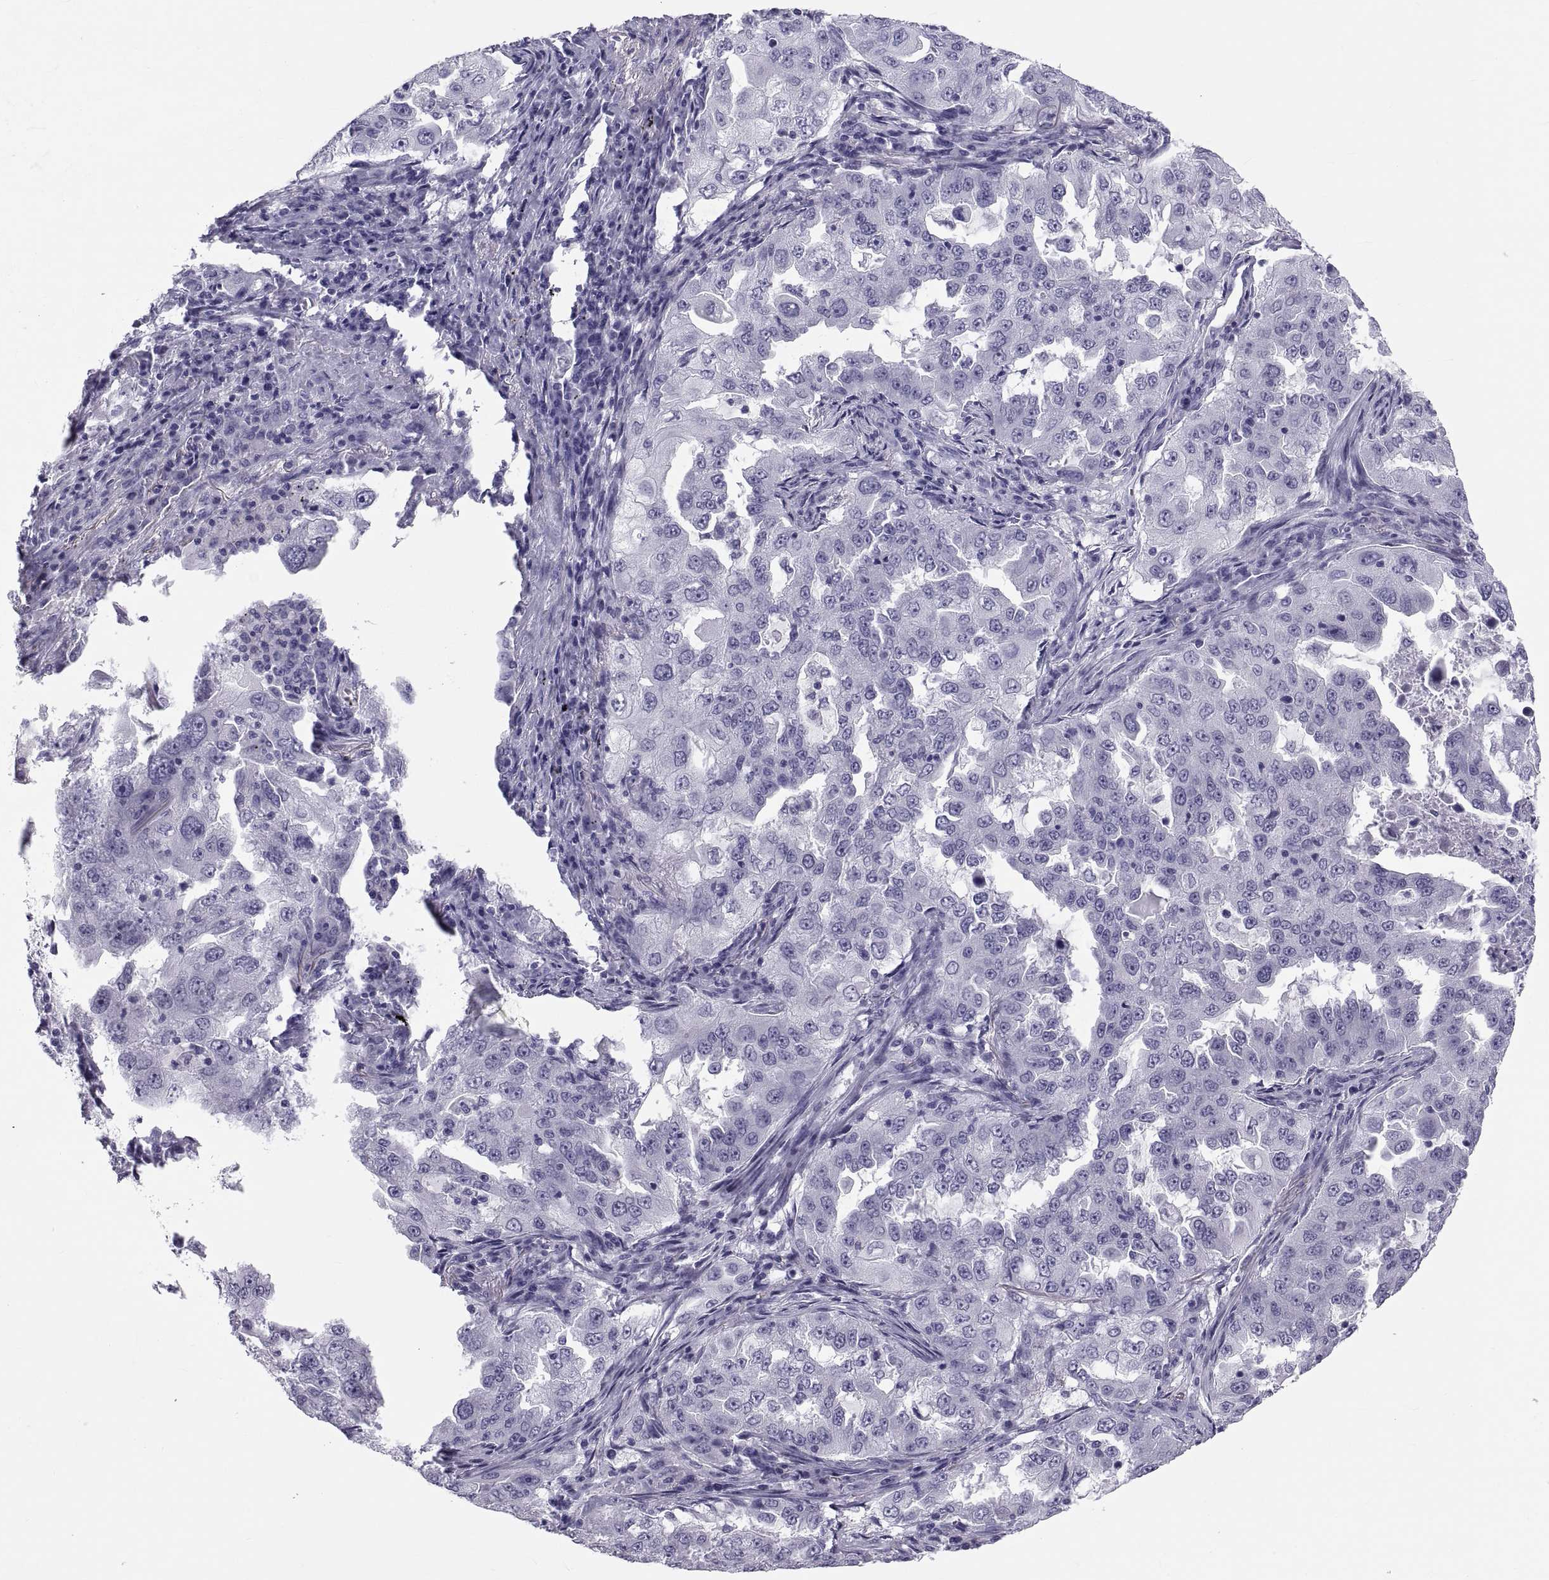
{"staining": {"intensity": "negative", "quantity": "none", "location": "none"}, "tissue": "lung cancer", "cell_type": "Tumor cells", "image_type": "cancer", "snomed": [{"axis": "morphology", "description": "Adenocarcinoma, NOS"}, {"axis": "topography", "description": "Lung"}], "caption": "Immunohistochemical staining of human lung cancer (adenocarcinoma) shows no significant expression in tumor cells.", "gene": "DEFB129", "patient": {"sex": "female", "age": 61}}